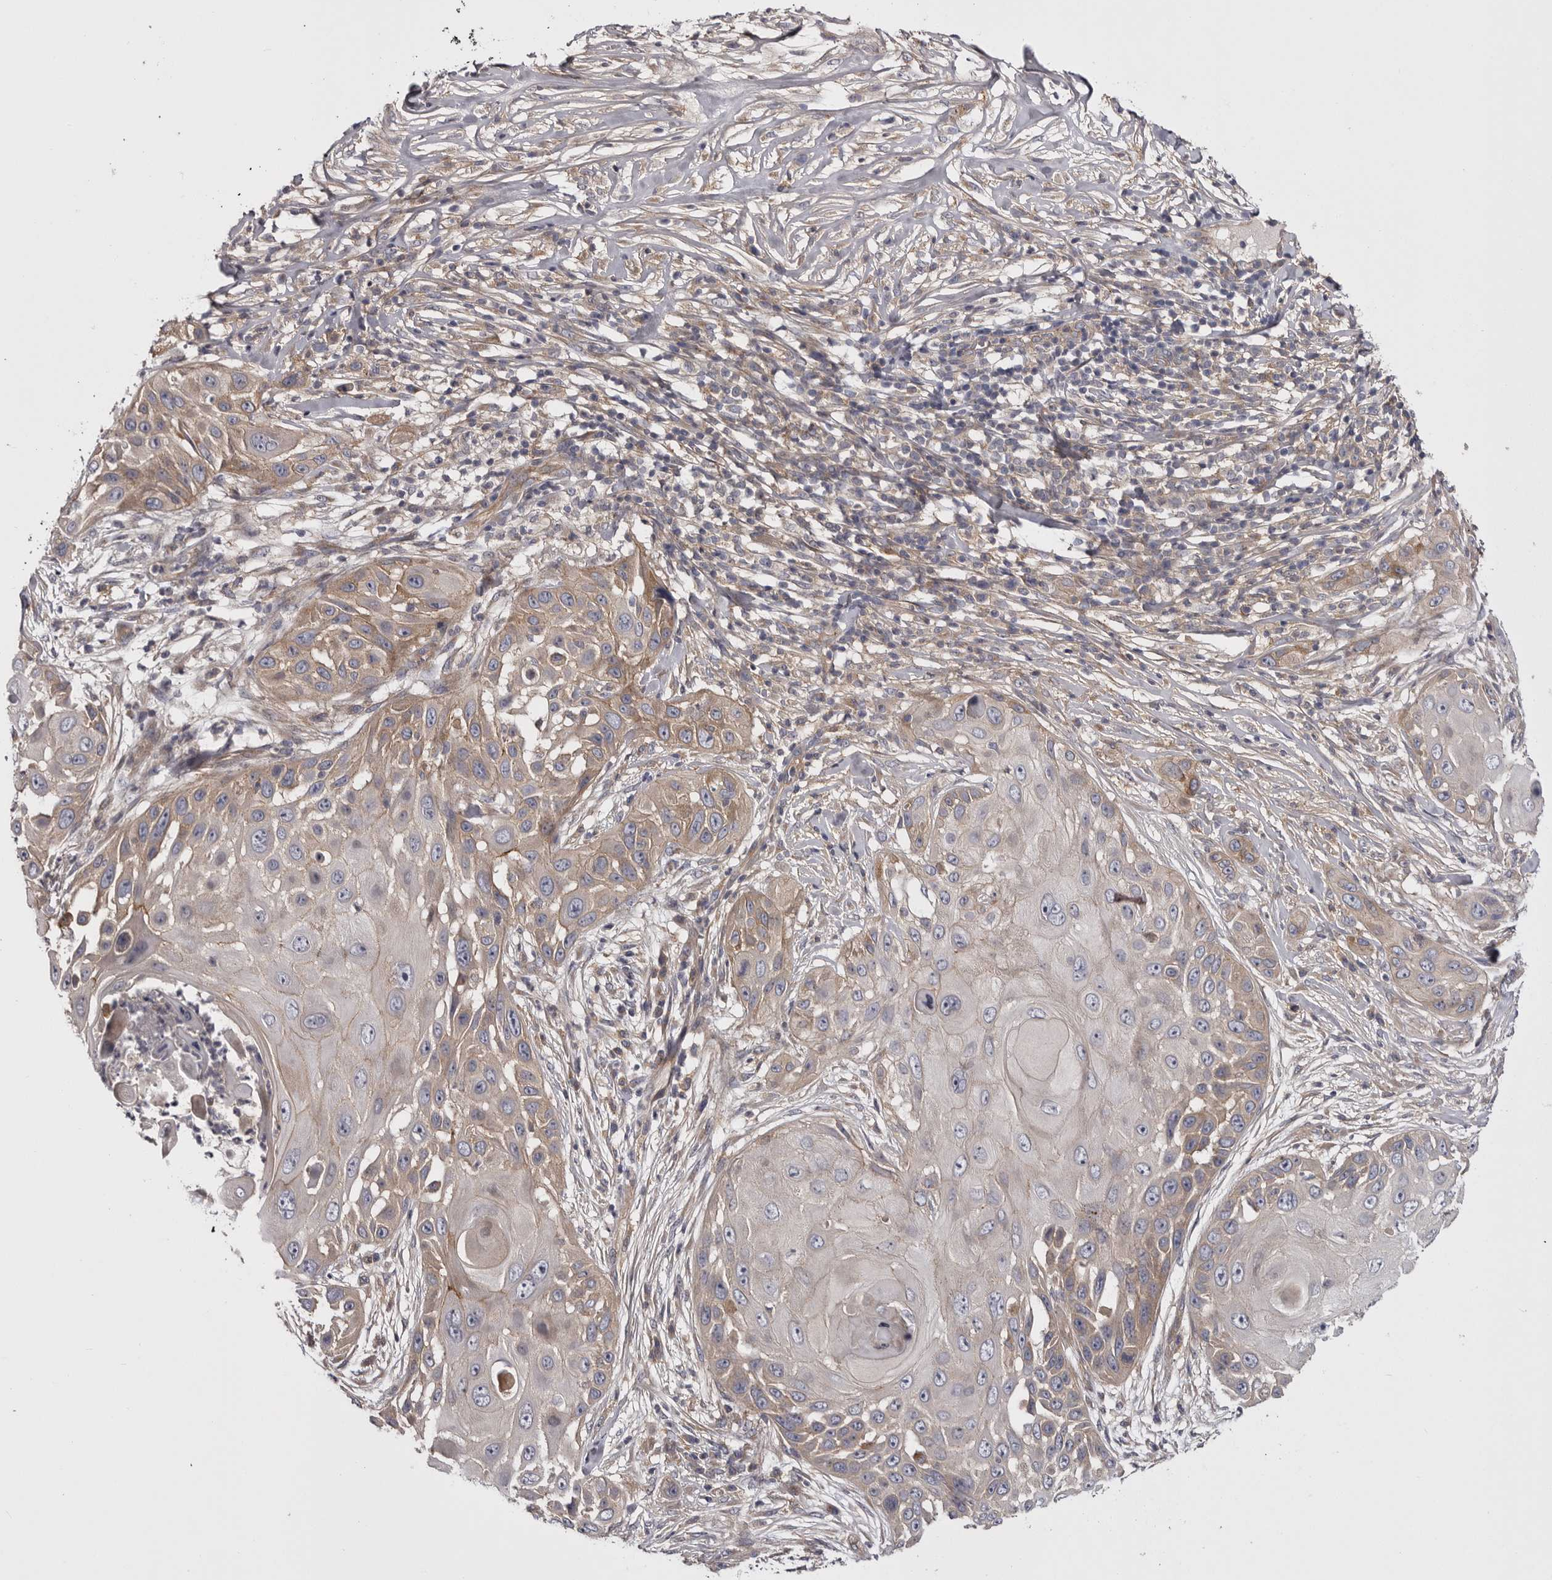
{"staining": {"intensity": "weak", "quantity": "<25%", "location": "cytoplasmic/membranous"}, "tissue": "skin cancer", "cell_type": "Tumor cells", "image_type": "cancer", "snomed": [{"axis": "morphology", "description": "Squamous cell carcinoma, NOS"}, {"axis": "topography", "description": "Skin"}], "caption": "The immunohistochemistry (IHC) image has no significant expression in tumor cells of skin cancer tissue.", "gene": "OSBPL9", "patient": {"sex": "female", "age": 44}}